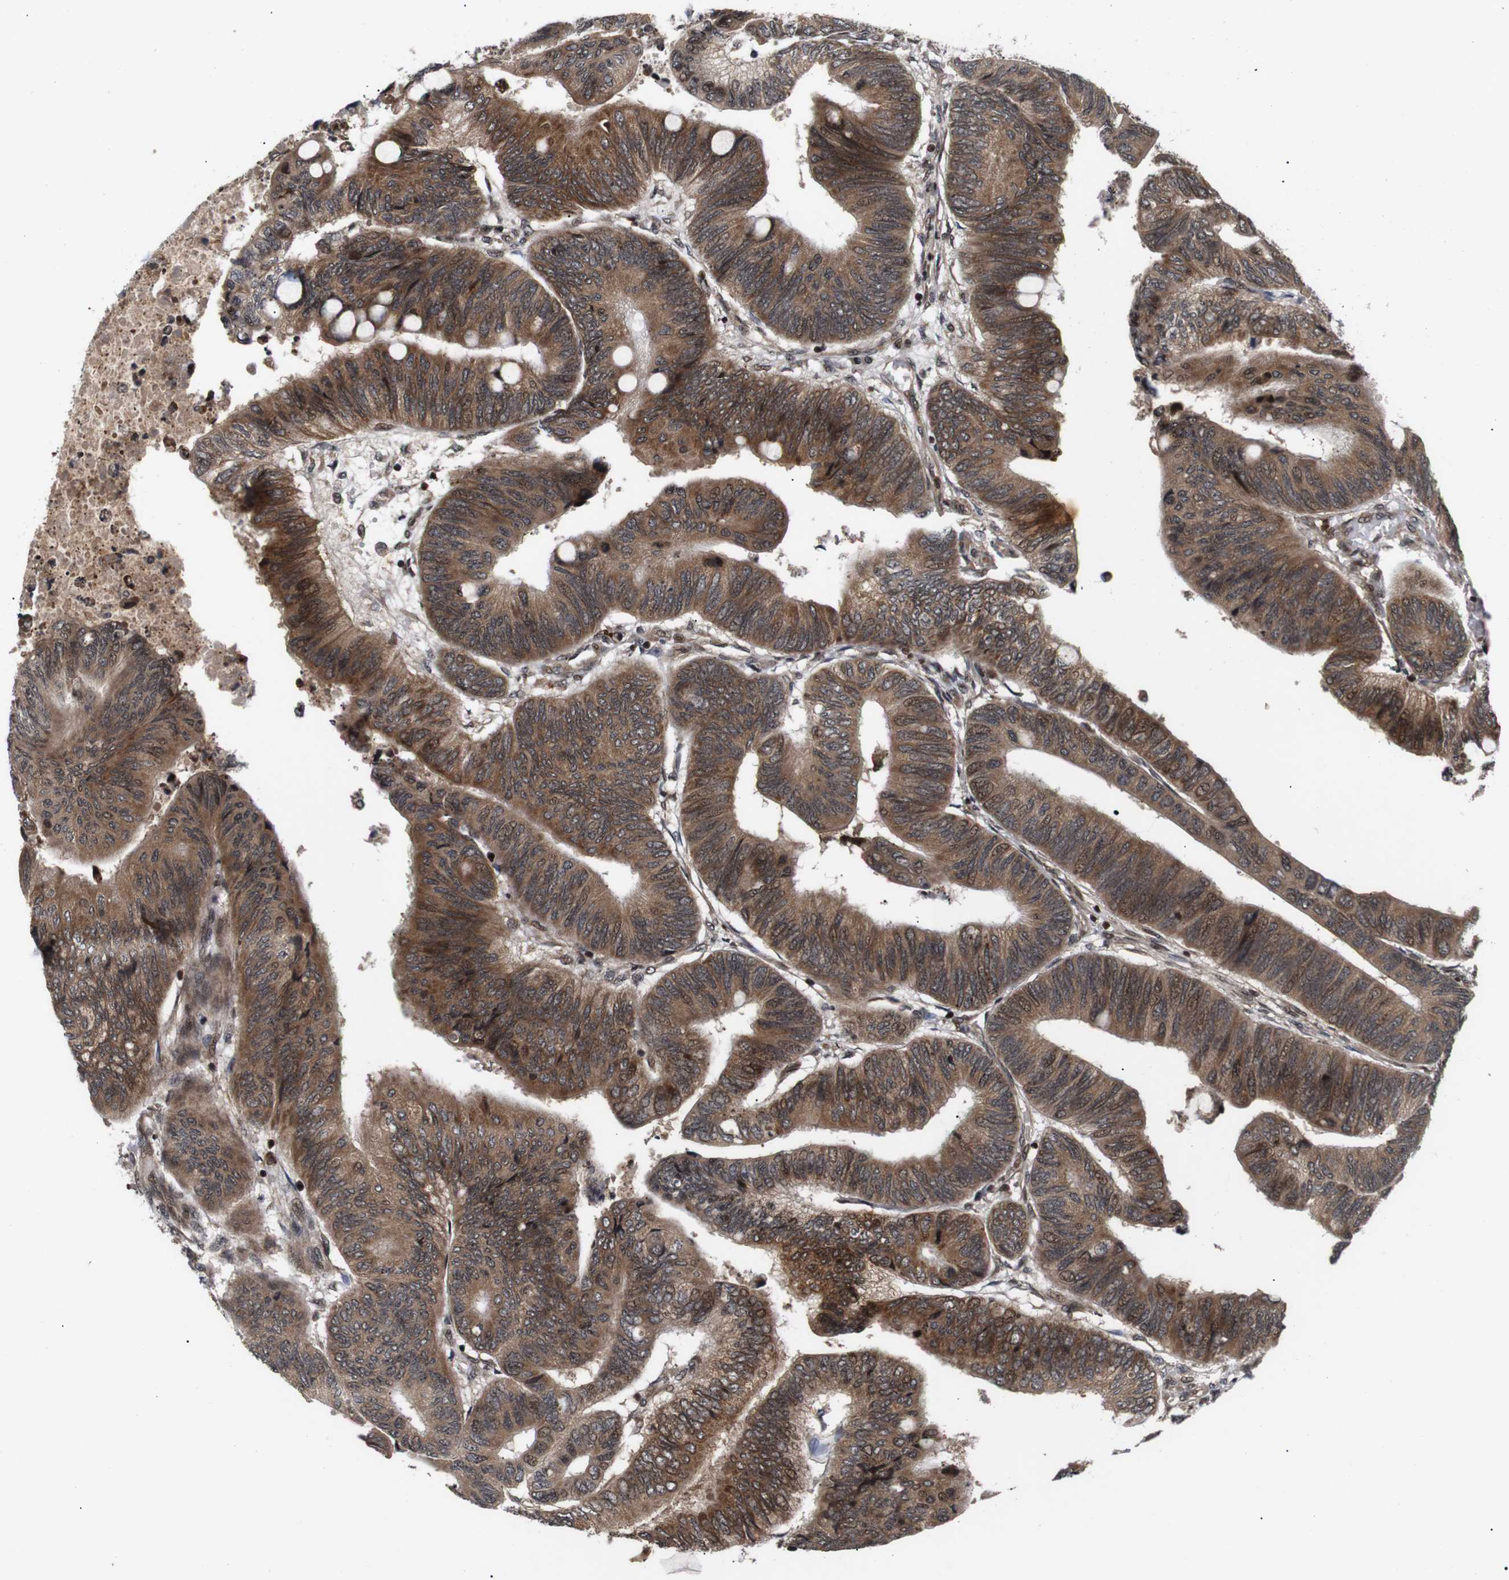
{"staining": {"intensity": "moderate", "quantity": ">75%", "location": "cytoplasmic/membranous,nuclear"}, "tissue": "colorectal cancer", "cell_type": "Tumor cells", "image_type": "cancer", "snomed": [{"axis": "morphology", "description": "Normal tissue, NOS"}, {"axis": "morphology", "description": "Adenocarcinoma, NOS"}, {"axis": "topography", "description": "Rectum"}, {"axis": "topography", "description": "Peripheral nerve tissue"}], "caption": "Immunohistochemistry (IHC) of human adenocarcinoma (colorectal) exhibits medium levels of moderate cytoplasmic/membranous and nuclear staining in about >75% of tumor cells.", "gene": "KIF23", "patient": {"sex": "male", "age": 92}}